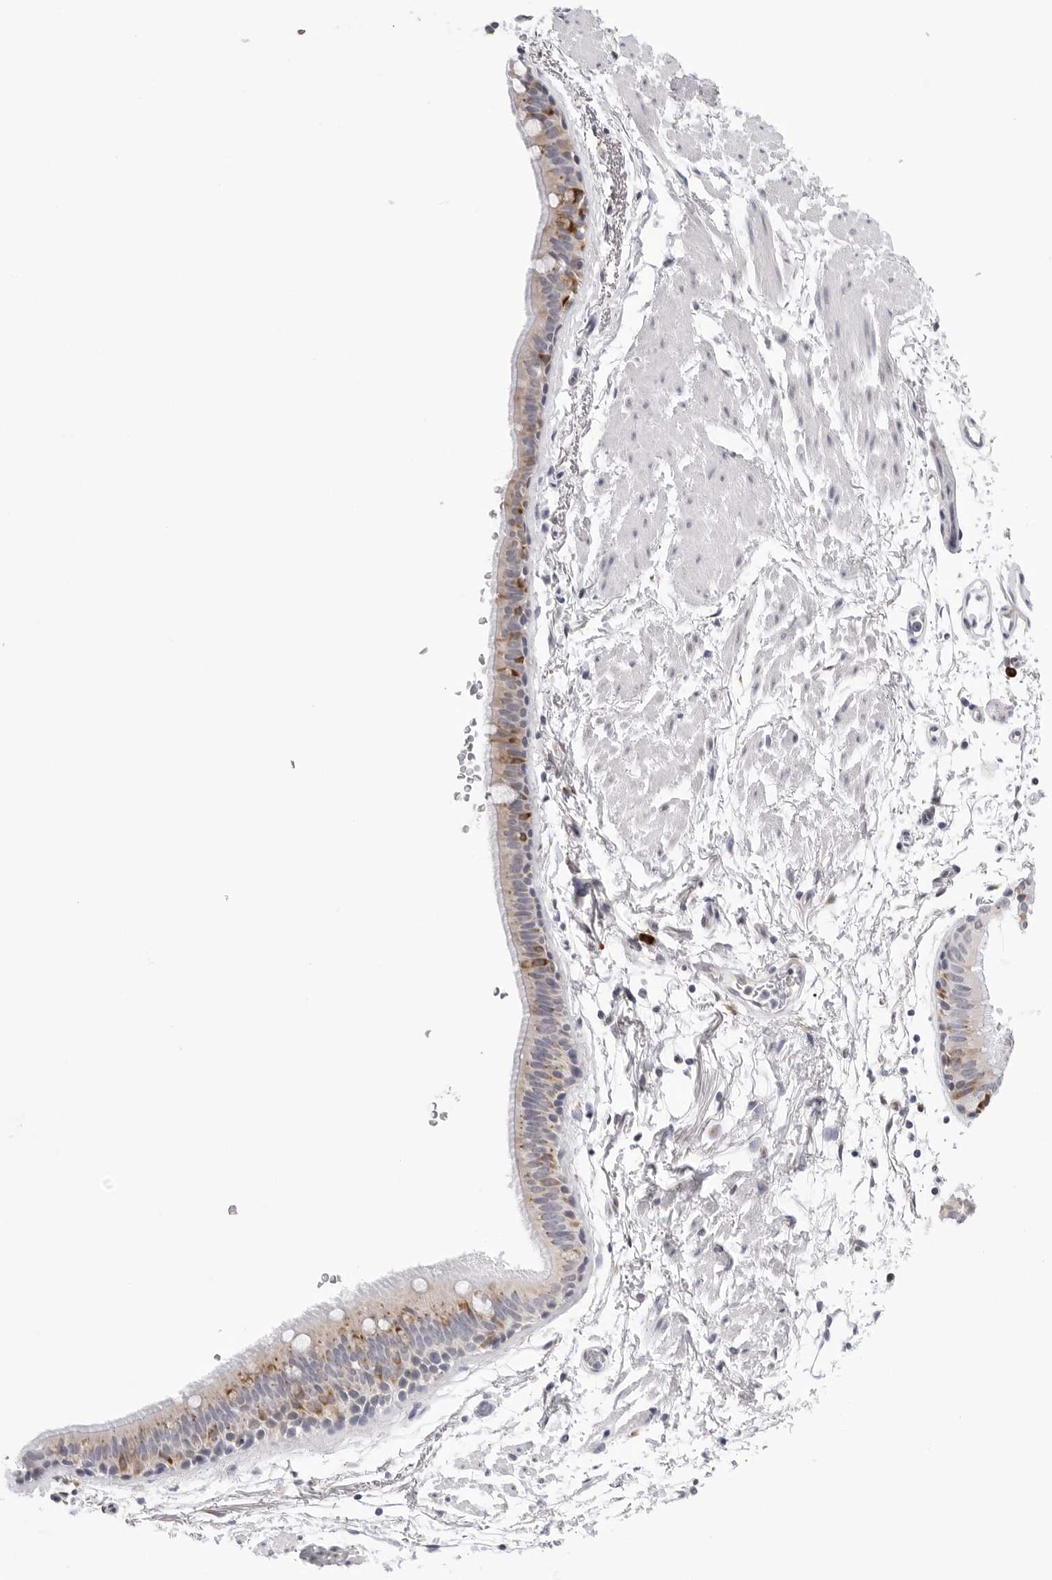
{"staining": {"intensity": "moderate", "quantity": "25%-75%", "location": "cytoplasmic/membranous"}, "tissue": "bronchus", "cell_type": "Respiratory epithelial cells", "image_type": "normal", "snomed": [{"axis": "morphology", "description": "Normal tissue, NOS"}, {"axis": "topography", "description": "Lymph node"}, {"axis": "topography", "description": "Bronchus"}], "caption": "Immunohistochemistry (IHC) micrograph of unremarkable bronchus stained for a protein (brown), which exhibits medium levels of moderate cytoplasmic/membranous positivity in approximately 25%-75% of respiratory epithelial cells.", "gene": "RPN1", "patient": {"sex": "female", "age": 70}}